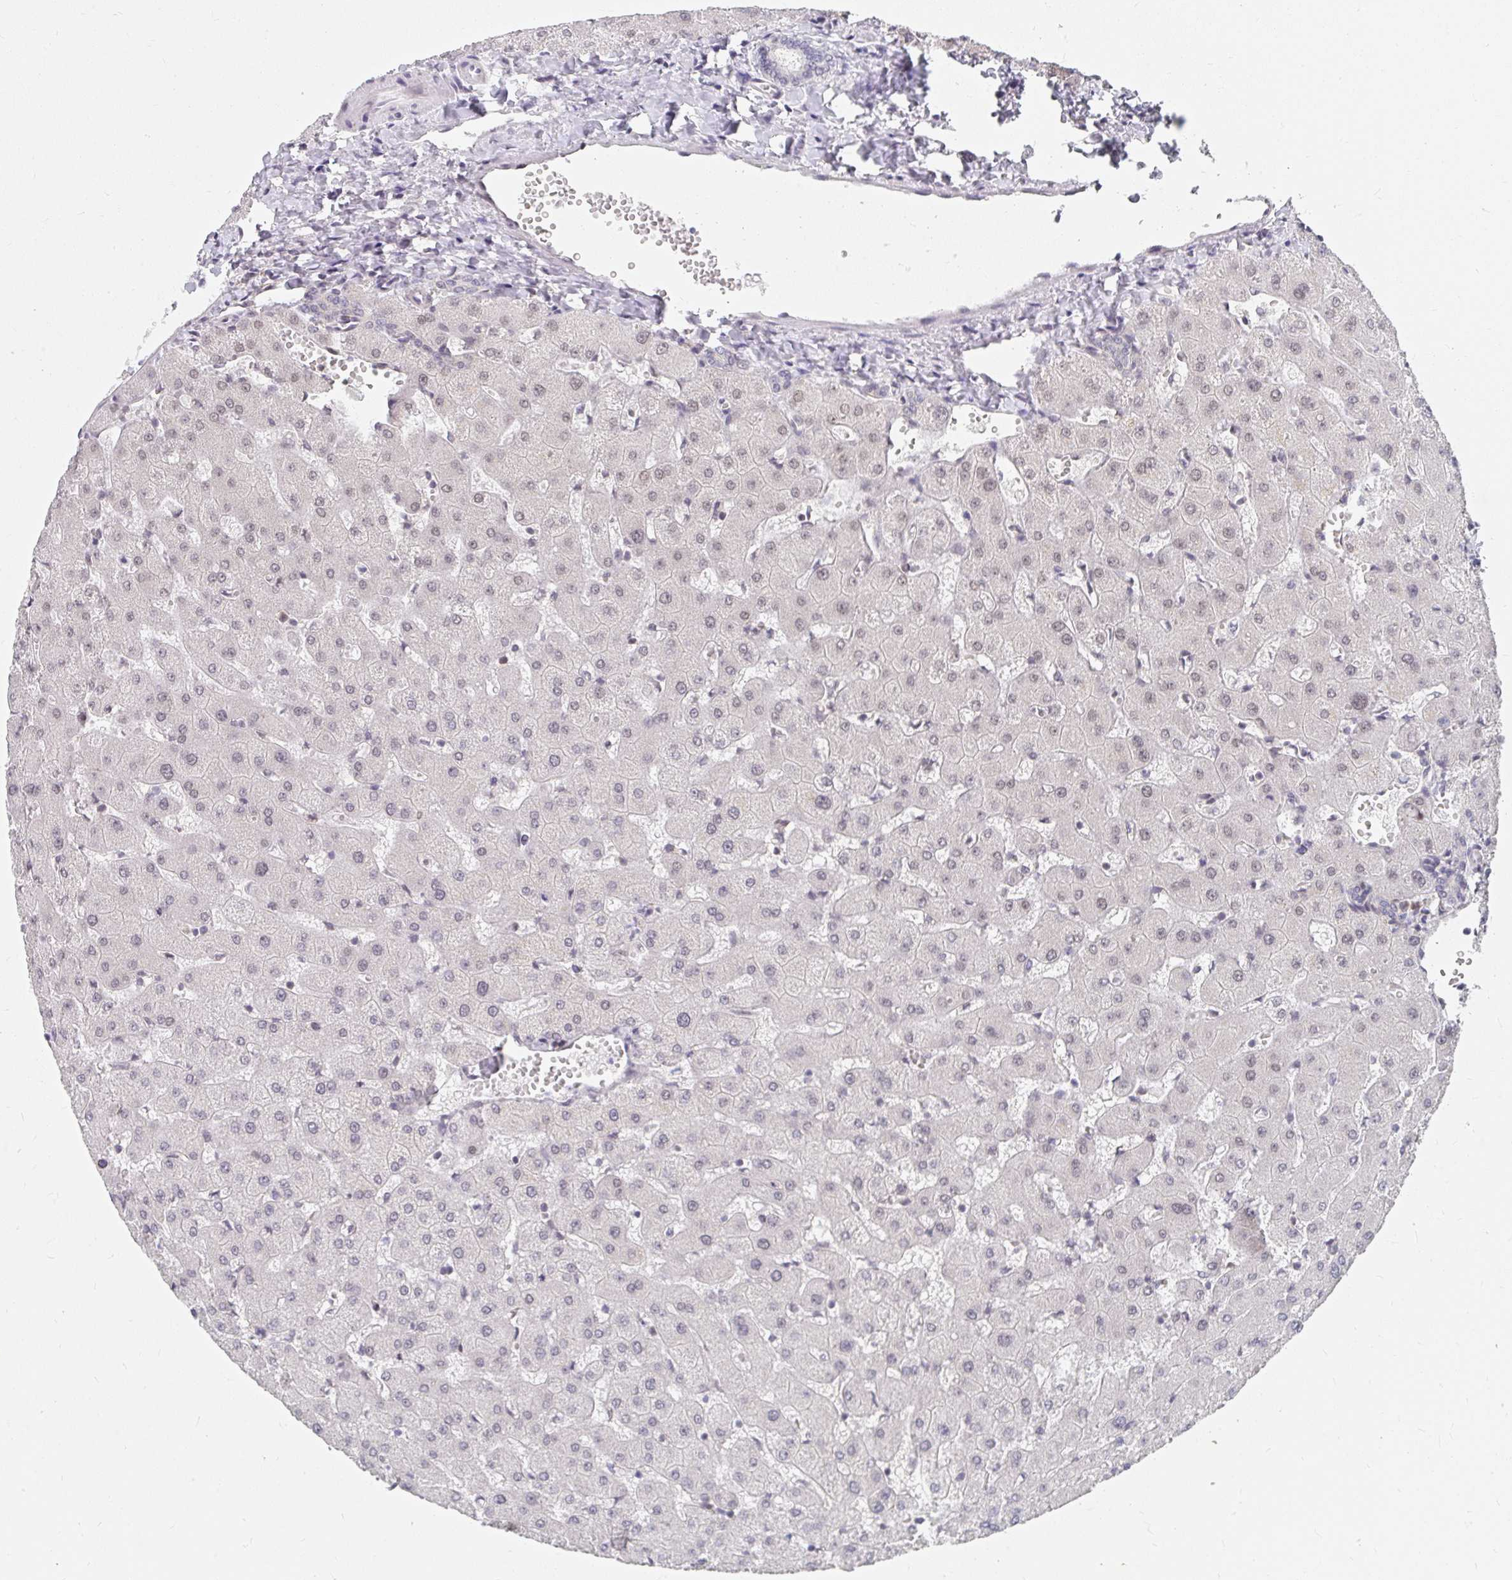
{"staining": {"intensity": "negative", "quantity": "none", "location": "none"}, "tissue": "liver", "cell_type": "Cholangiocytes", "image_type": "normal", "snomed": [{"axis": "morphology", "description": "Normal tissue, NOS"}, {"axis": "topography", "description": "Liver"}], "caption": "Immunohistochemistry image of benign liver: liver stained with DAB (3,3'-diaminobenzidine) exhibits no significant protein staining in cholangiocytes. The staining is performed using DAB brown chromogen with nuclei counter-stained in using hematoxylin.", "gene": "SYNCRIP", "patient": {"sex": "female", "age": 63}}